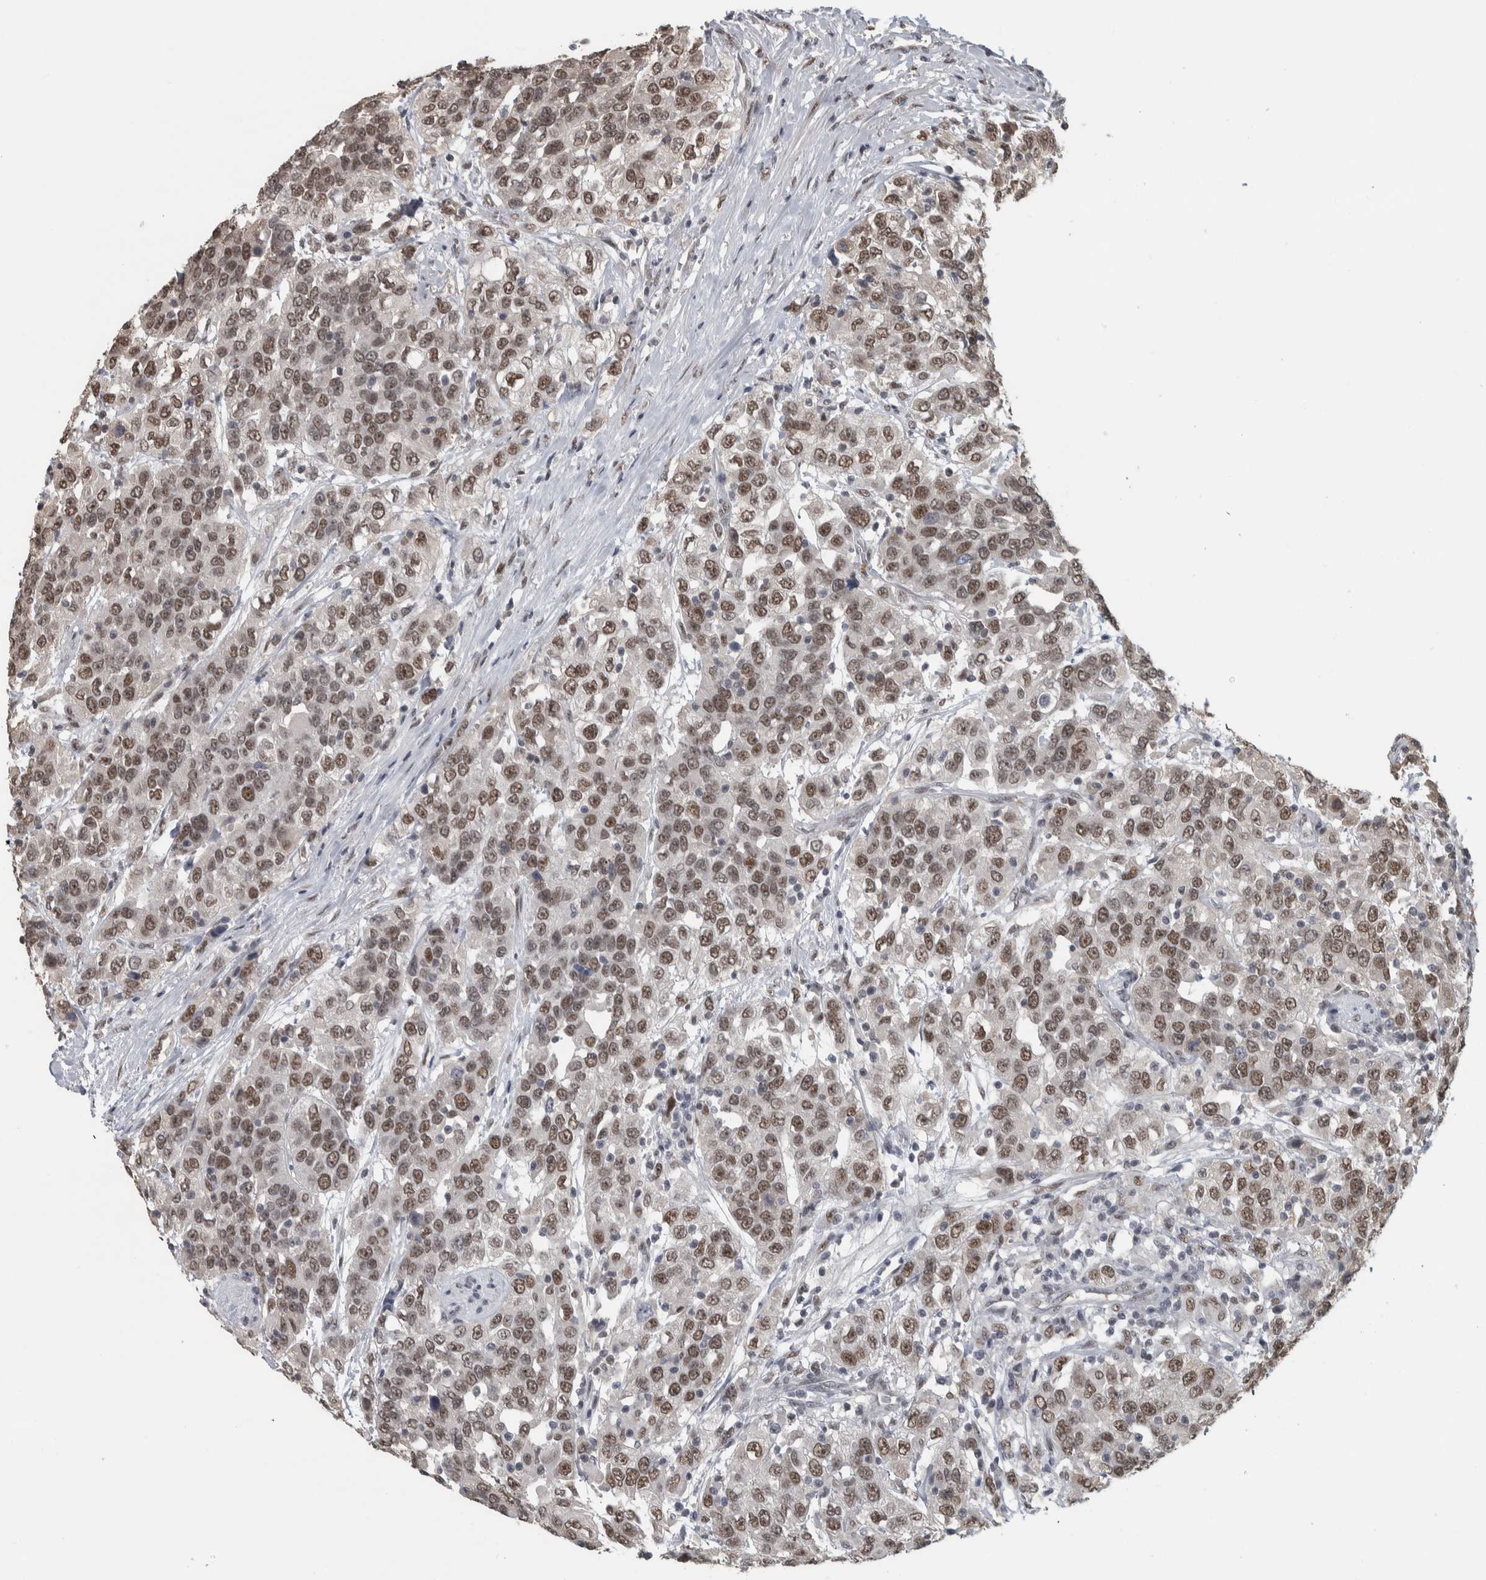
{"staining": {"intensity": "moderate", "quantity": ">75%", "location": "nuclear"}, "tissue": "urothelial cancer", "cell_type": "Tumor cells", "image_type": "cancer", "snomed": [{"axis": "morphology", "description": "Urothelial carcinoma, High grade"}, {"axis": "topography", "description": "Urinary bladder"}], "caption": "This image shows immunohistochemistry (IHC) staining of human urothelial cancer, with medium moderate nuclear staining in approximately >75% of tumor cells.", "gene": "DDX42", "patient": {"sex": "female", "age": 80}}